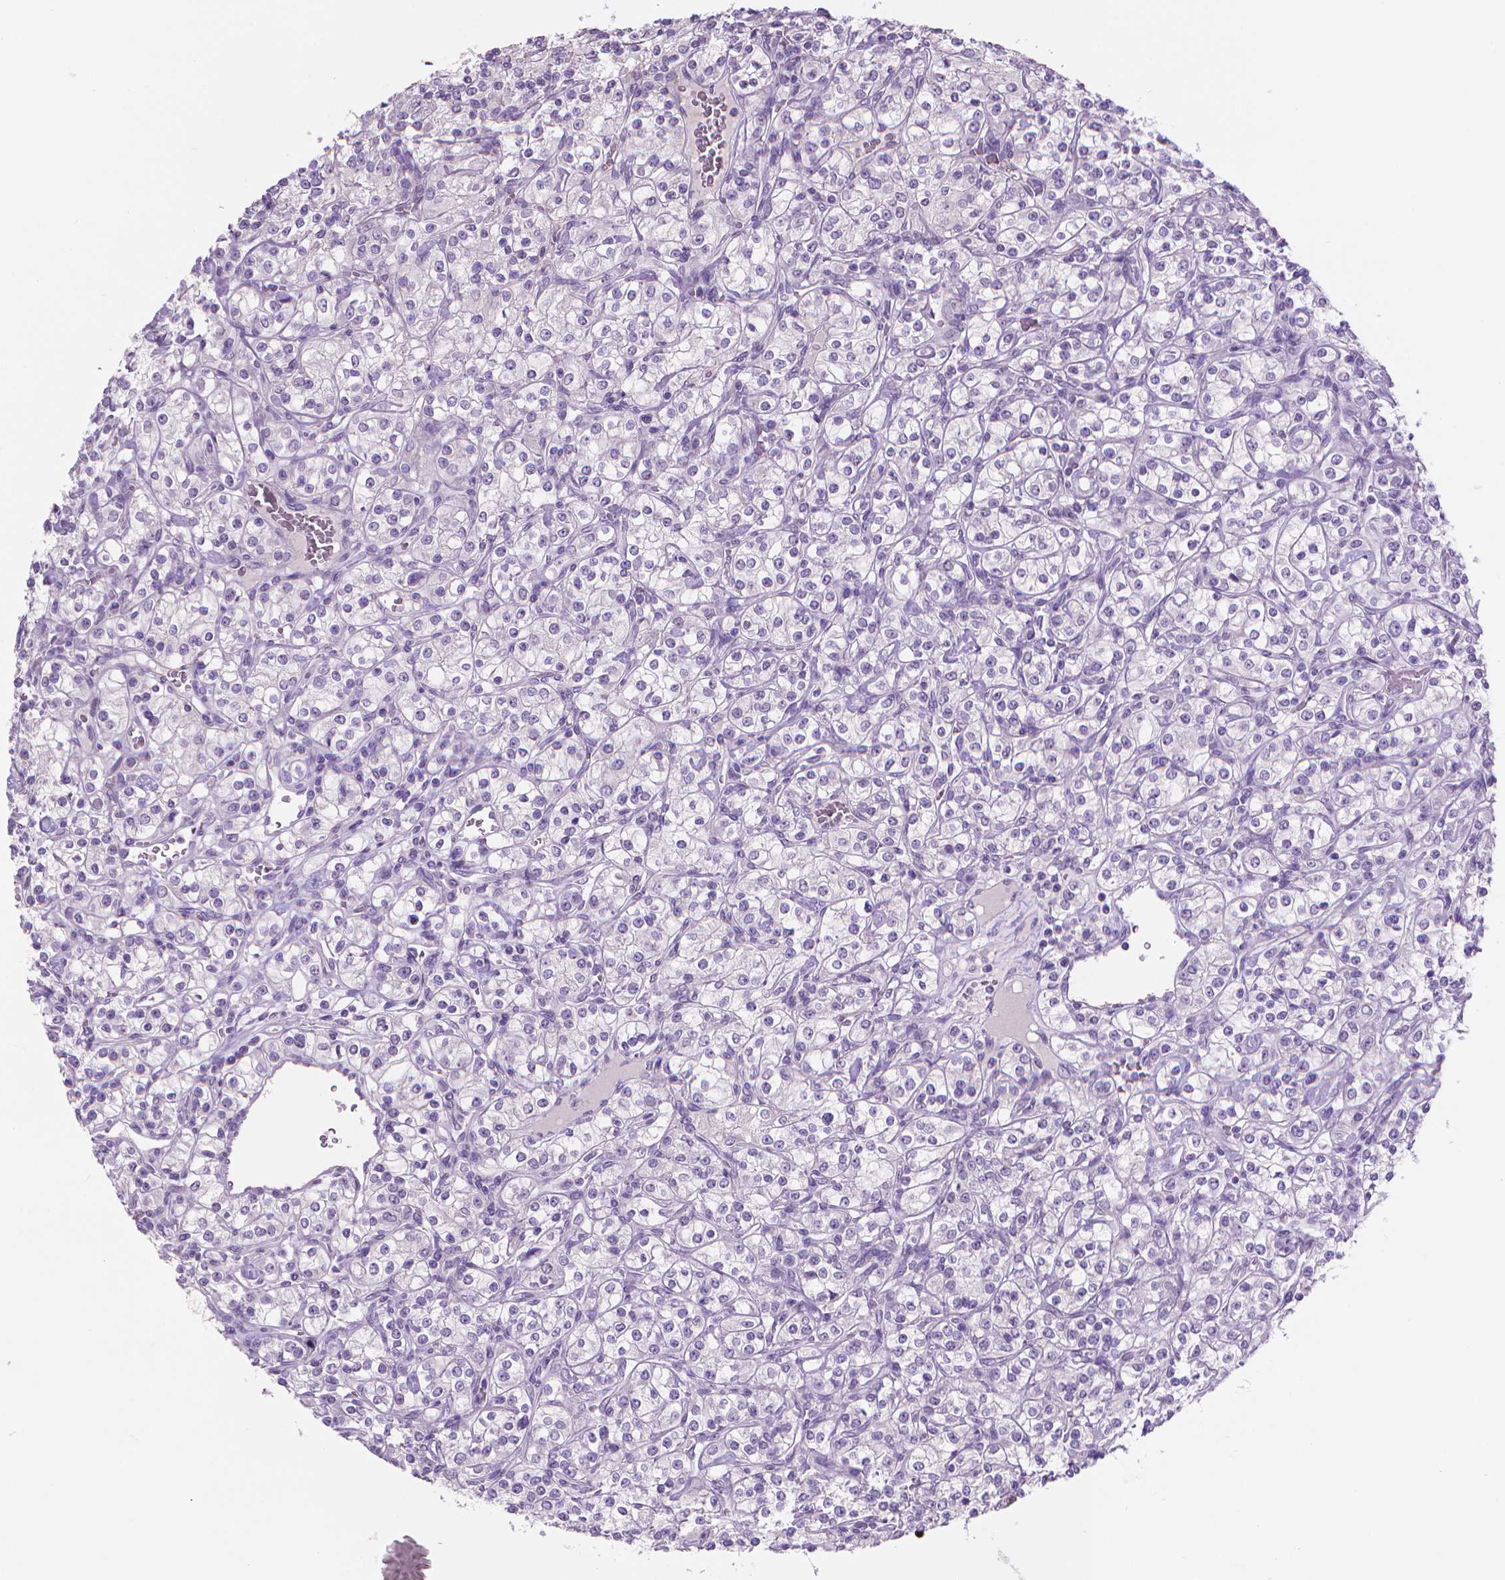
{"staining": {"intensity": "negative", "quantity": "none", "location": "none"}, "tissue": "renal cancer", "cell_type": "Tumor cells", "image_type": "cancer", "snomed": [{"axis": "morphology", "description": "Adenocarcinoma, NOS"}, {"axis": "topography", "description": "Kidney"}], "caption": "High power microscopy image of an immunohistochemistry histopathology image of renal adenocarcinoma, revealing no significant positivity in tumor cells. Nuclei are stained in blue.", "gene": "TNNI2", "patient": {"sex": "male", "age": 77}}